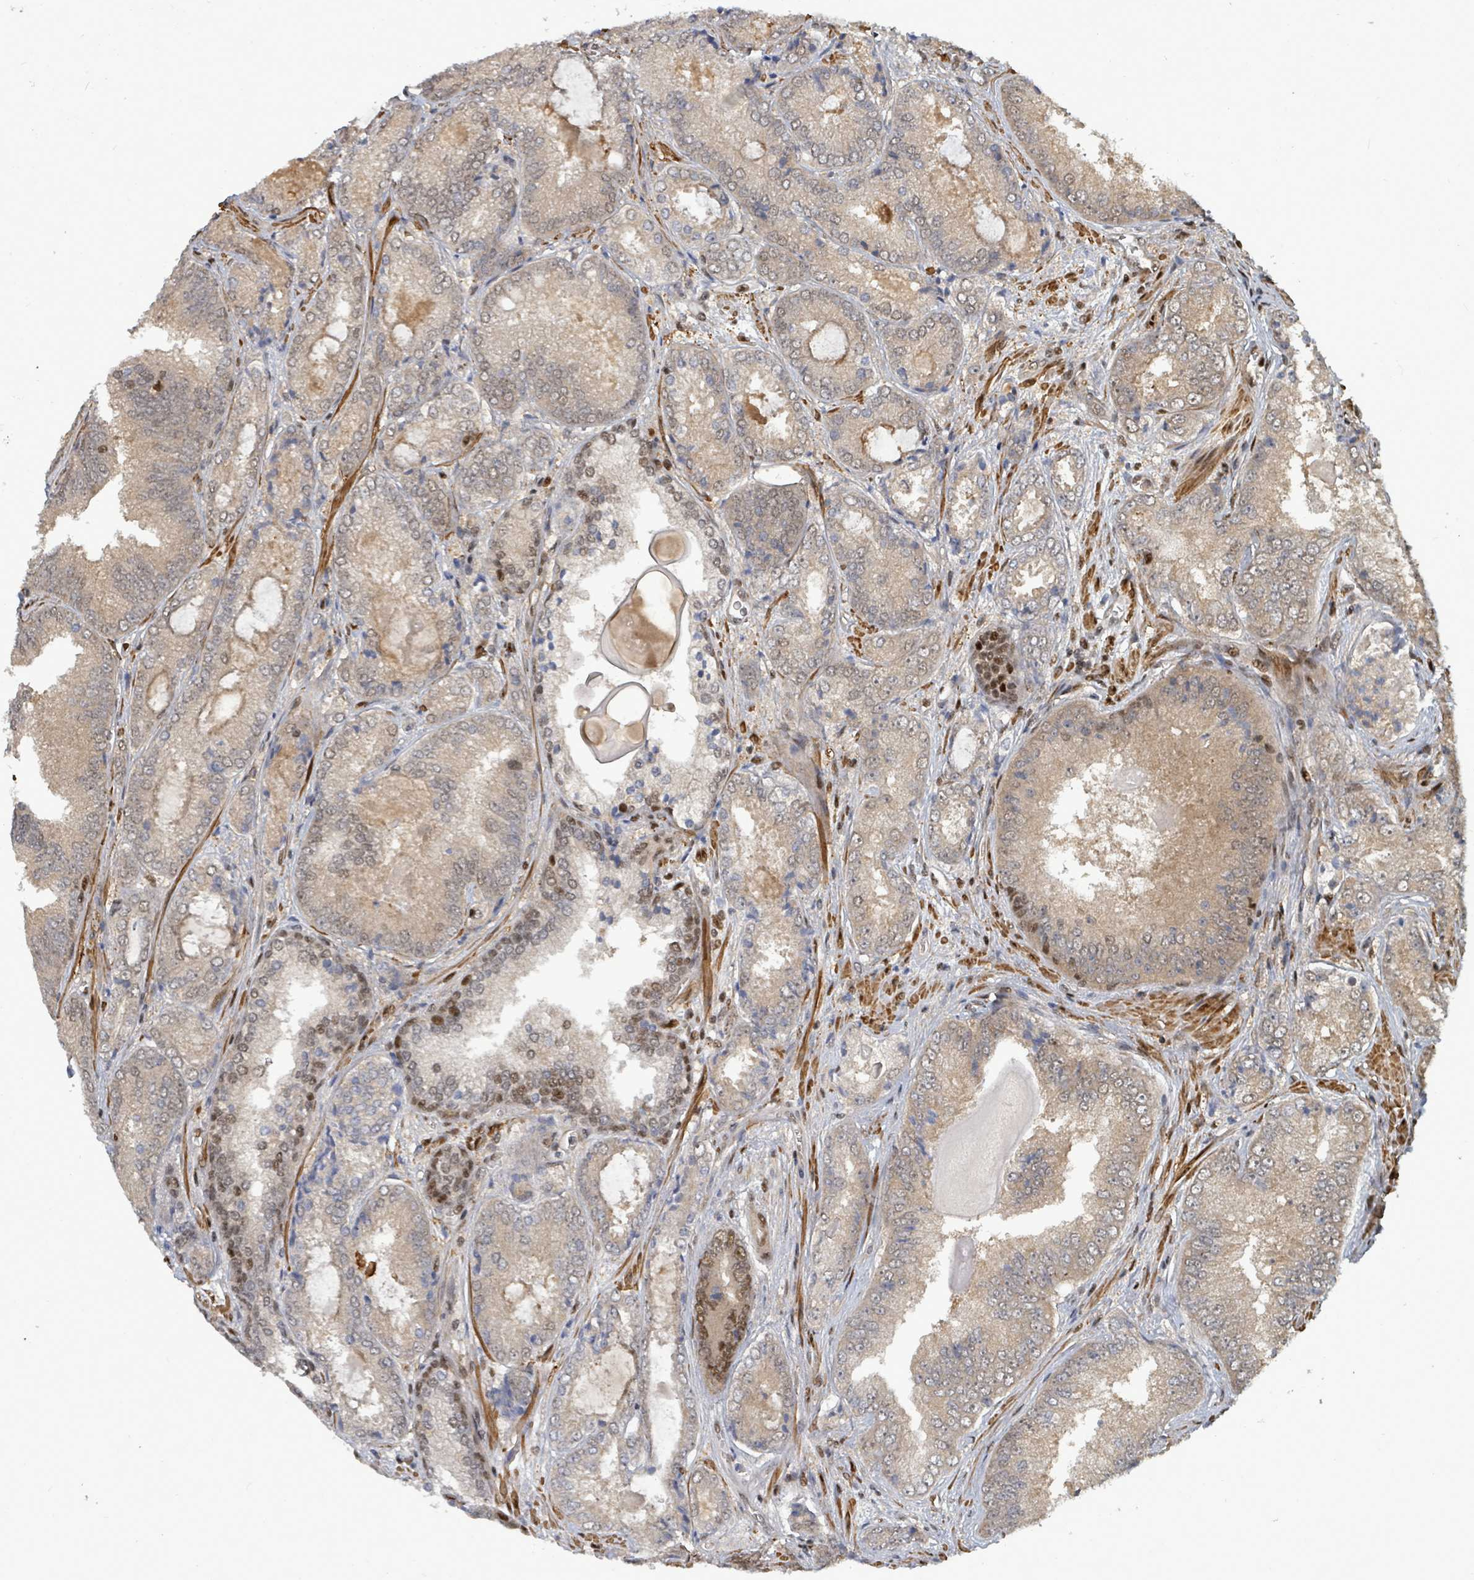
{"staining": {"intensity": "moderate", "quantity": "<25%", "location": "cytoplasmic/membranous,nuclear"}, "tissue": "prostate cancer", "cell_type": "Tumor cells", "image_type": "cancer", "snomed": [{"axis": "morphology", "description": "Adenocarcinoma, High grade"}, {"axis": "topography", "description": "Prostate"}], "caption": "Prostate cancer tissue displays moderate cytoplasmic/membranous and nuclear positivity in approximately <25% of tumor cells, visualized by immunohistochemistry. (DAB (3,3'-diaminobenzidine) = brown stain, brightfield microscopy at high magnification).", "gene": "TRDMT1", "patient": {"sex": "male", "age": 63}}